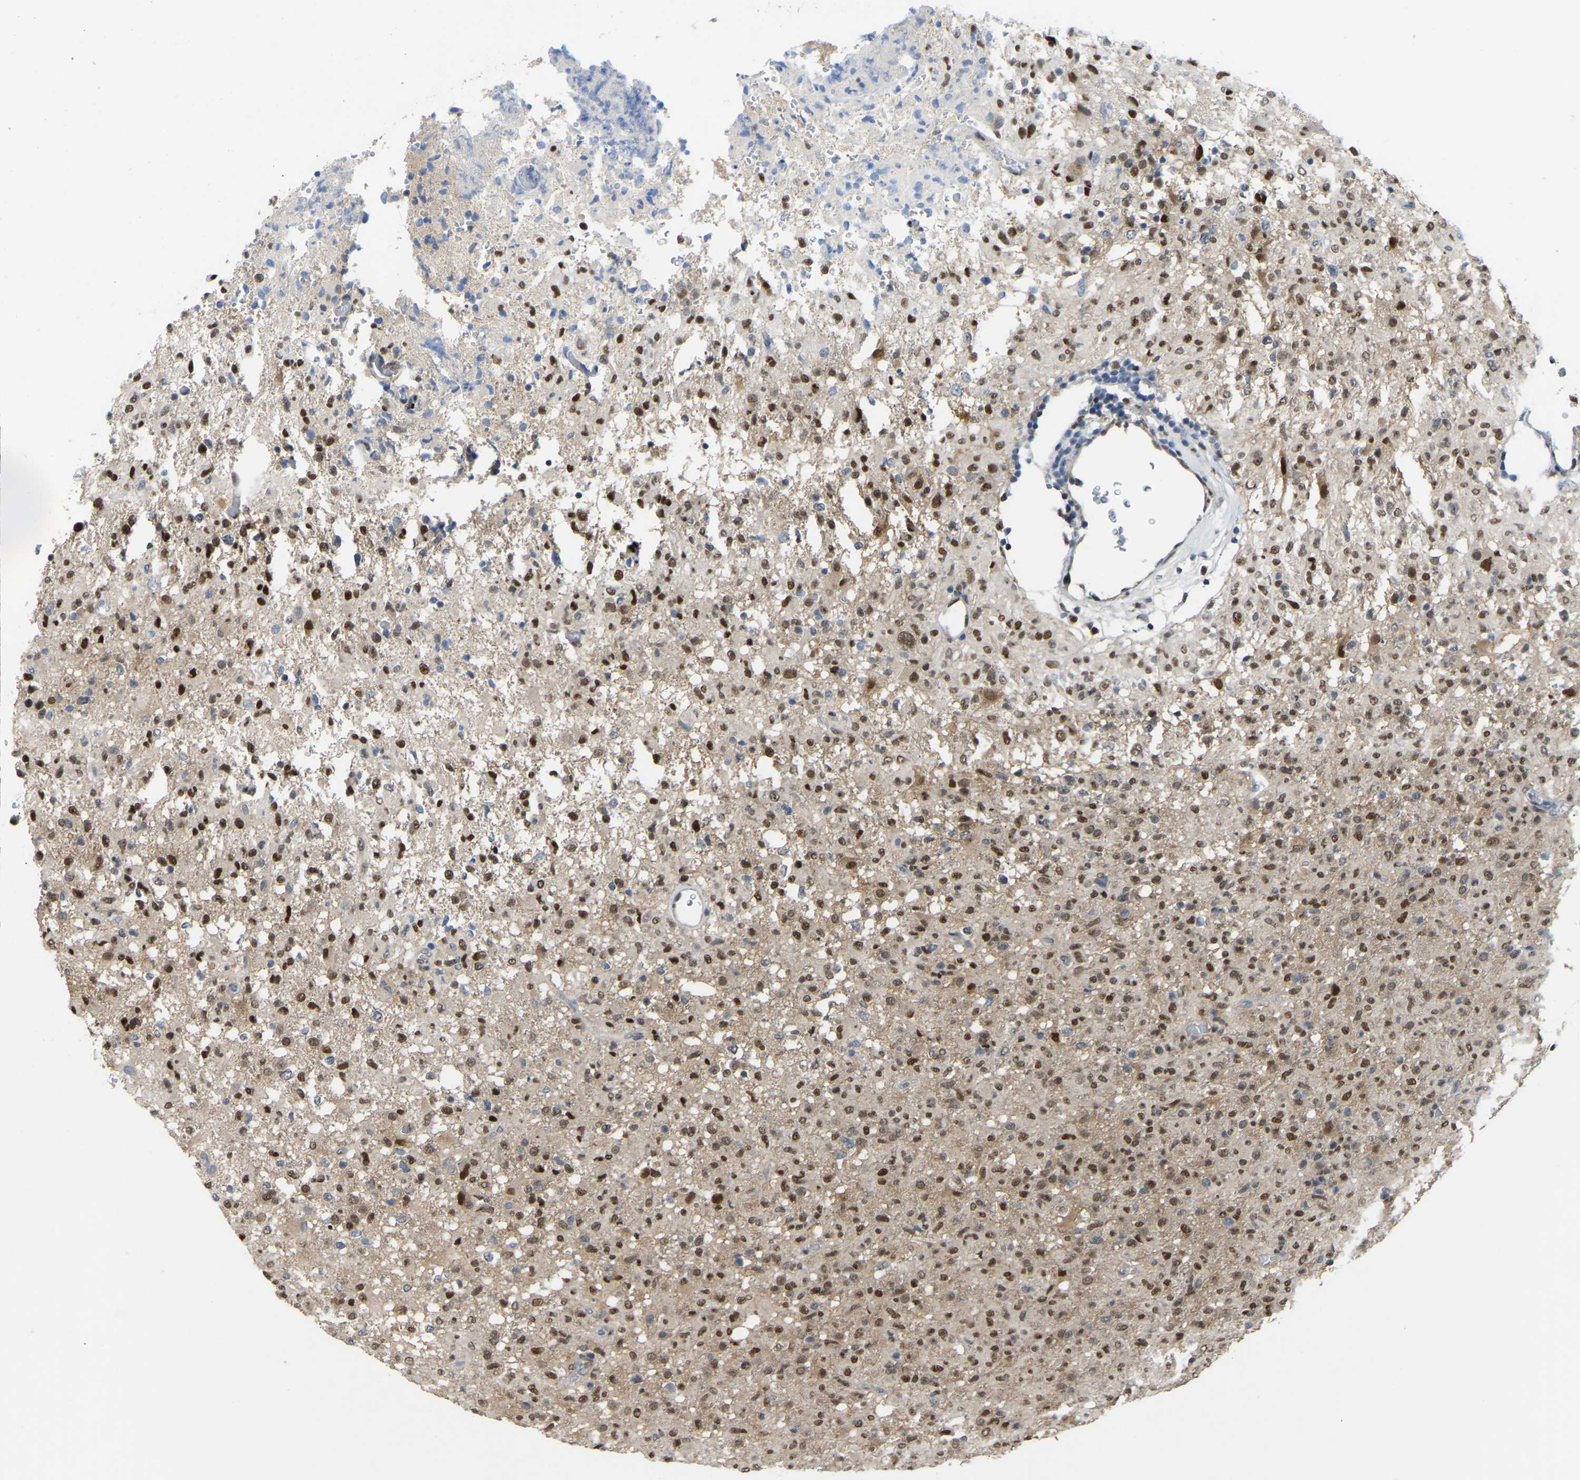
{"staining": {"intensity": "moderate", "quantity": ">75%", "location": "nuclear"}, "tissue": "glioma", "cell_type": "Tumor cells", "image_type": "cancer", "snomed": [{"axis": "morphology", "description": "Glioma, malignant, High grade"}, {"axis": "topography", "description": "Brain"}], "caption": "High-magnification brightfield microscopy of malignant glioma (high-grade) stained with DAB (brown) and counterstained with hematoxylin (blue). tumor cells exhibit moderate nuclear expression is appreciated in about>75% of cells.", "gene": "KLRG2", "patient": {"sex": "female", "age": 57}}